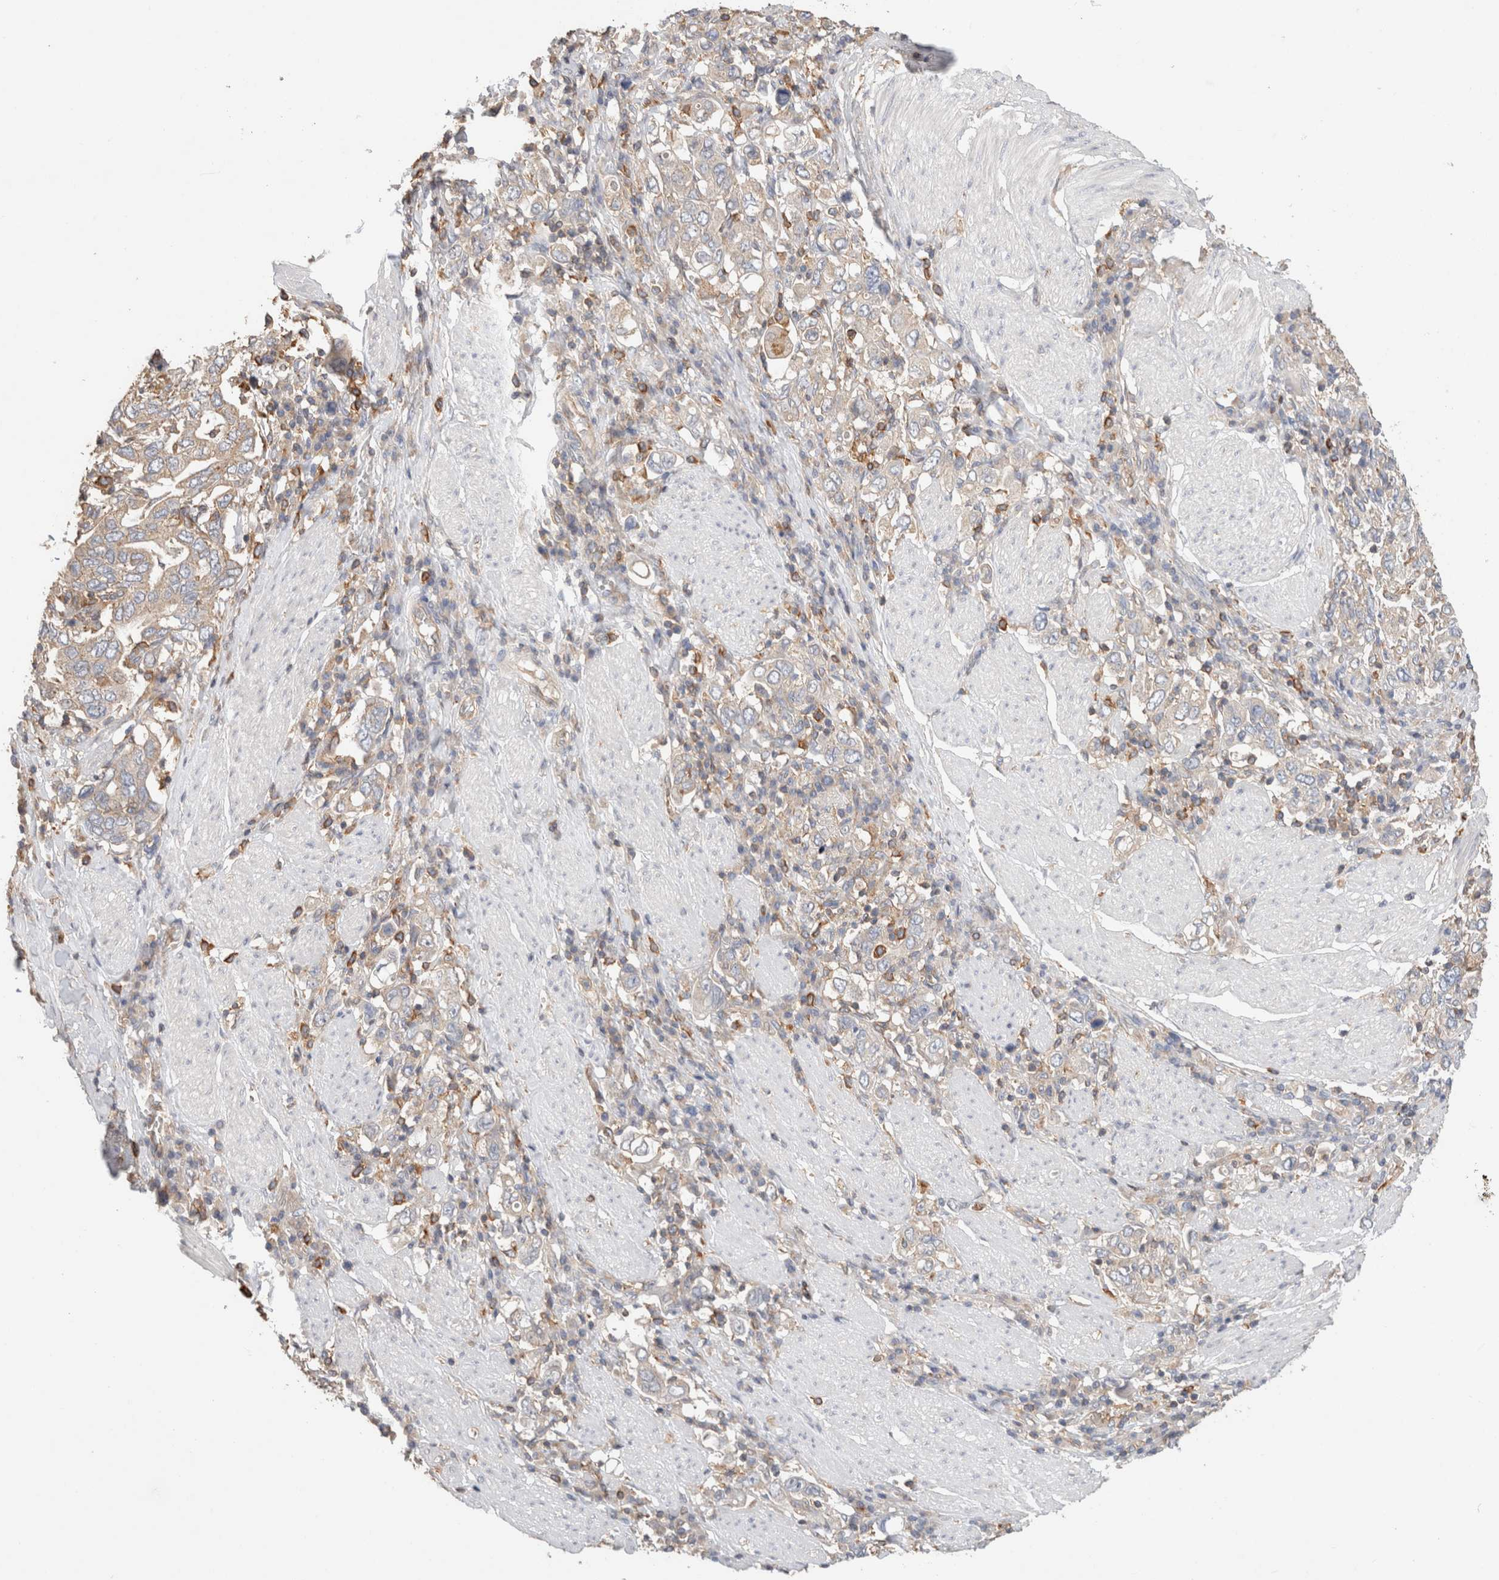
{"staining": {"intensity": "negative", "quantity": "none", "location": "none"}, "tissue": "stomach cancer", "cell_type": "Tumor cells", "image_type": "cancer", "snomed": [{"axis": "morphology", "description": "Adenocarcinoma, NOS"}, {"axis": "topography", "description": "Stomach, upper"}], "caption": "A histopathology image of human stomach adenocarcinoma is negative for staining in tumor cells.", "gene": "CFAP418", "patient": {"sex": "male", "age": 62}}